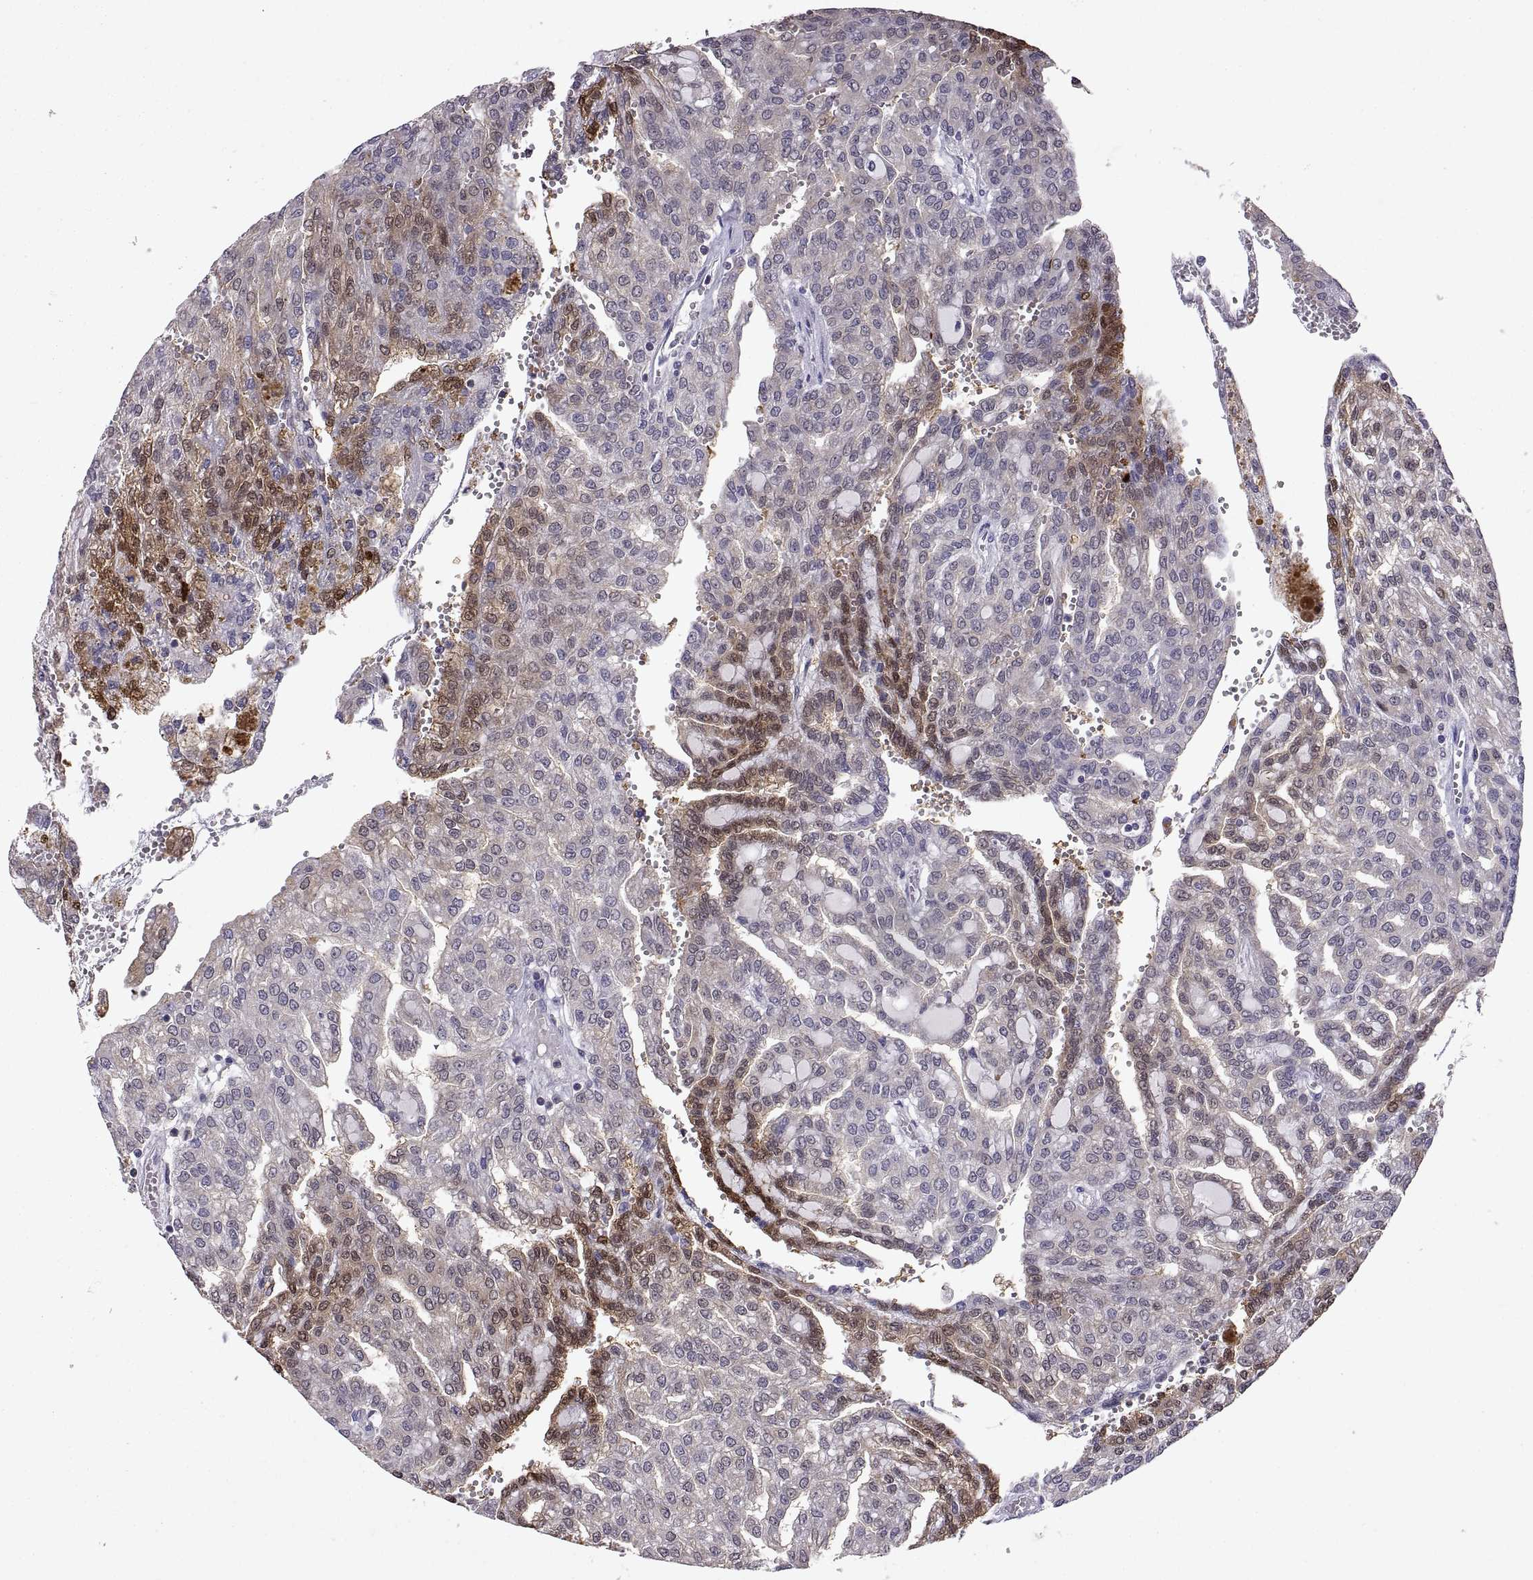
{"staining": {"intensity": "strong", "quantity": "<25%", "location": "cytoplasmic/membranous"}, "tissue": "renal cancer", "cell_type": "Tumor cells", "image_type": "cancer", "snomed": [{"axis": "morphology", "description": "Adenocarcinoma, NOS"}, {"axis": "topography", "description": "Kidney"}], "caption": "Immunohistochemistry (DAB) staining of renal adenocarcinoma displays strong cytoplasmic/membranous protein staining in about <25% of tumor cells.", "gene": "FGF9", "patient": {"sex": "male", "age": 63}}